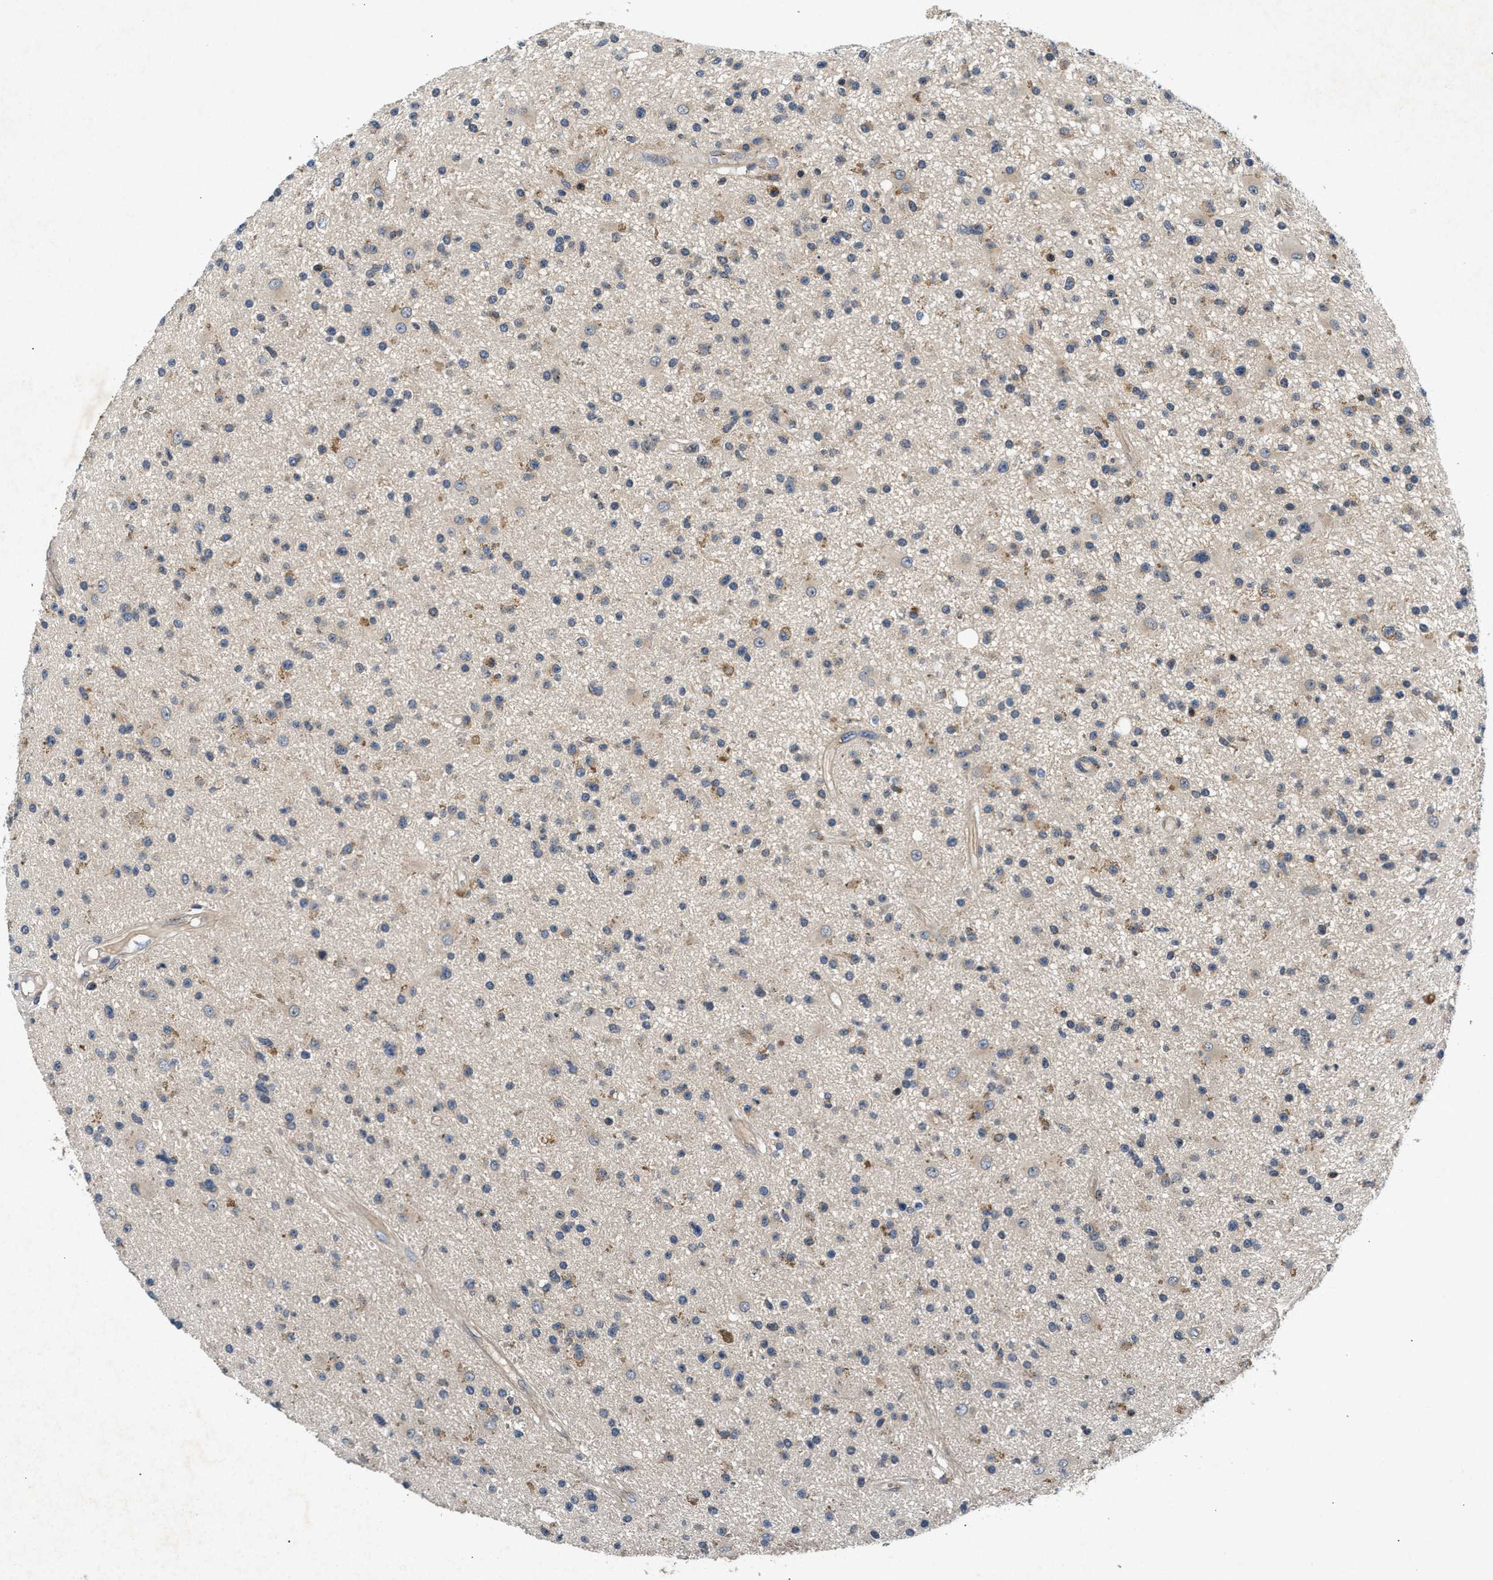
{"staining": {"intensity": "weak", "quantity": "25%-75%", "location": "cytoplasmic/membranous"}, "tissue": "glioma", "cell_type": "Tumor cells", "image_type": "cancer", "snomed": [{"axis": "morphology", "description": "Glioma, malignant, High grade"}, {"axis": "topography", "description": "Brain"}], "caption": "This is an image of immunohistochemistry staining of glioma, which shows weak expression in the cytoplasmic/membranous of tumor cells.", "gene": "CHUK", "patient": {"sex": "male", "age": 33}}